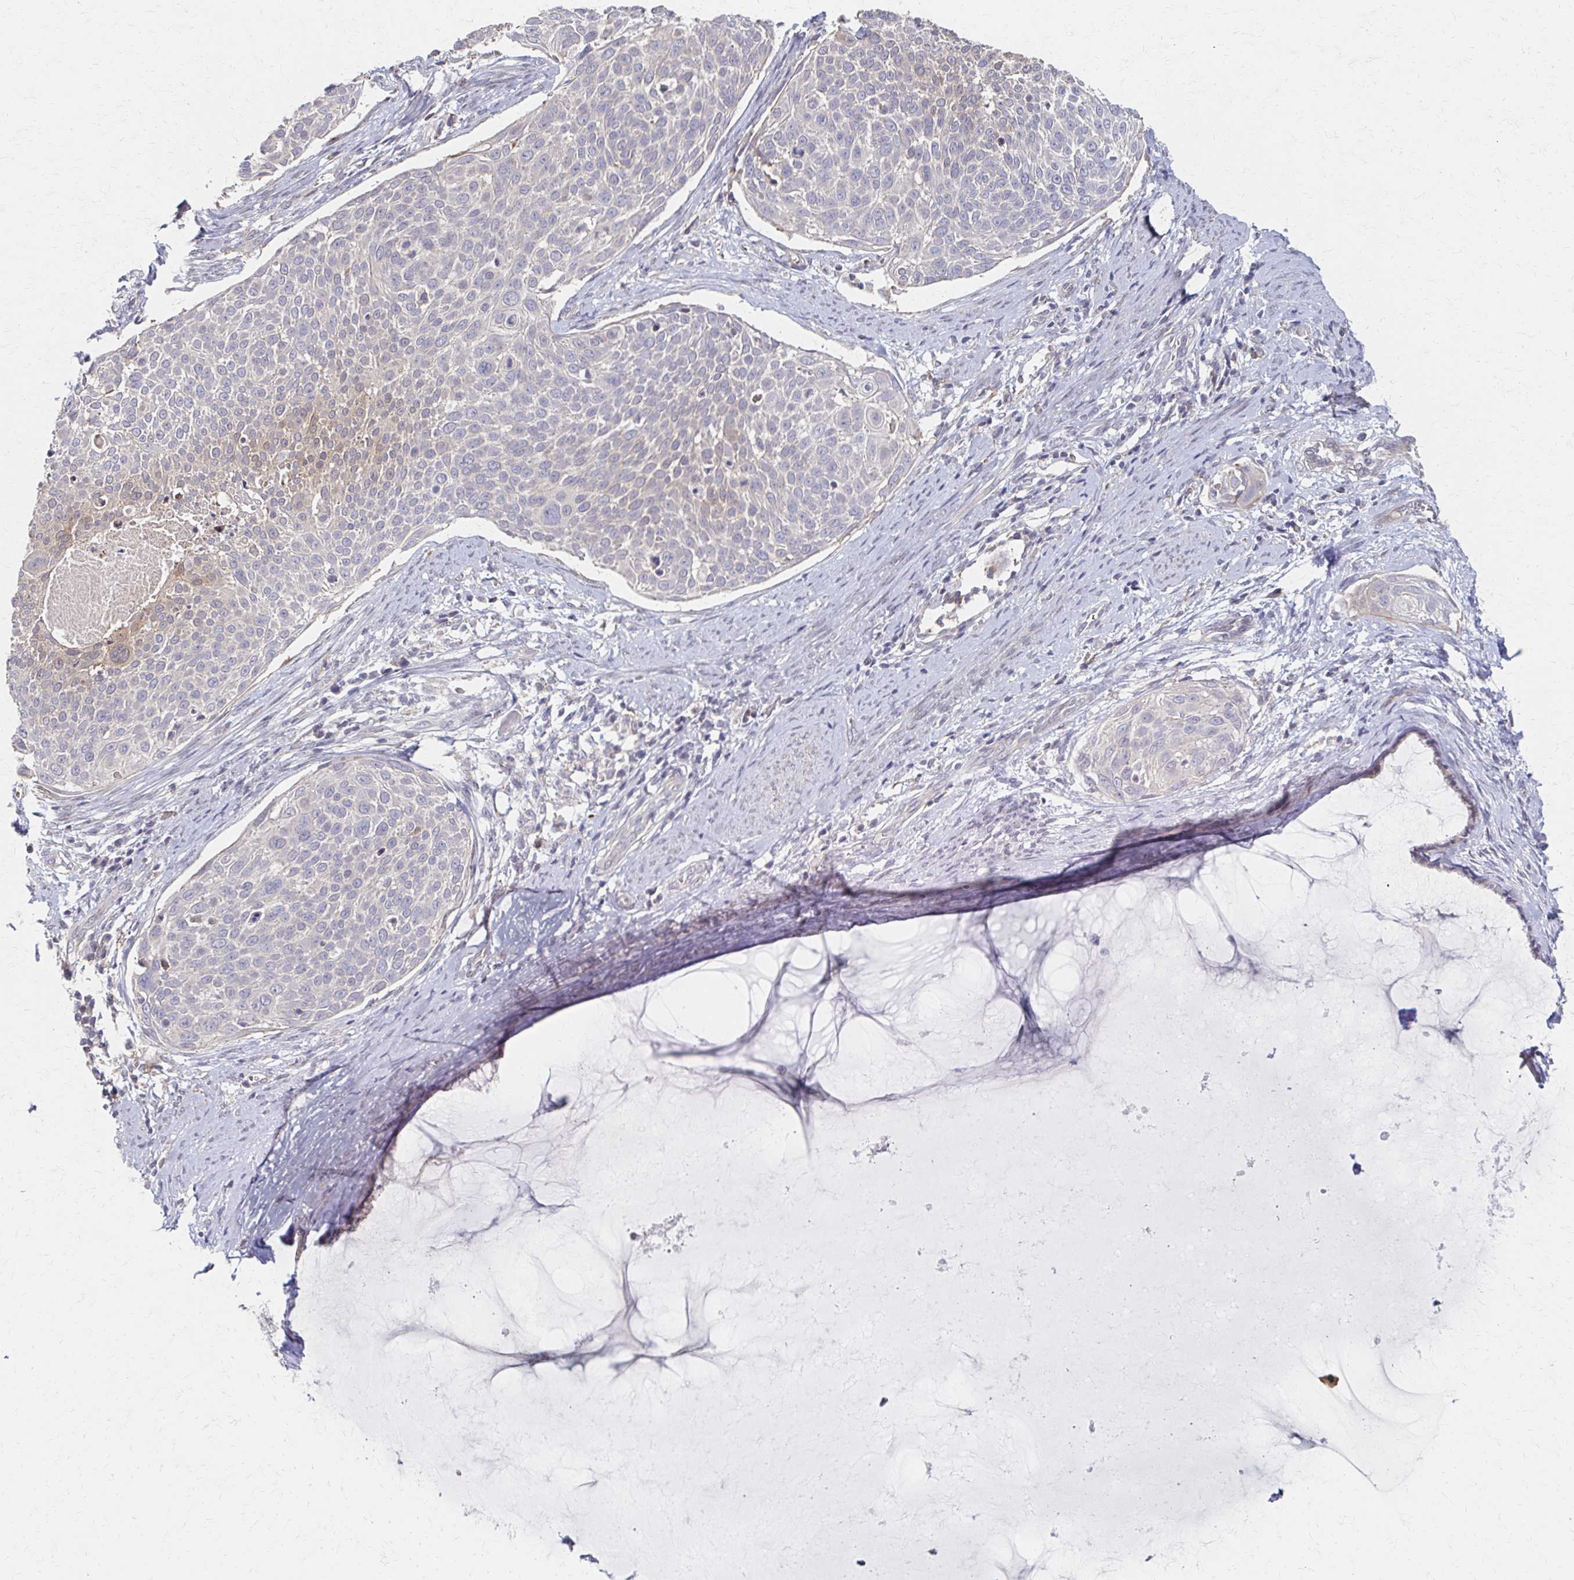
{"staining": {"intensity": "weak", "quantity": "<25%", "location": "cytoplasmic/membranous"}, "tissue": "cervical cancer", "cell_type": "Tumor cells", "image_type": "cancer", "snomed": [{"axis": "morphology", "description": "Squamous cell carcinoma, NOS"}, {"axis": "topography", "description": "Cervix"}], "caption": "IHC histopathology image of cervical cancer stained for a protein (brown), which reveals no staining in tumor cells.", "gene": "EOLA2", "patient": {"sex": "female", "age": 39}}